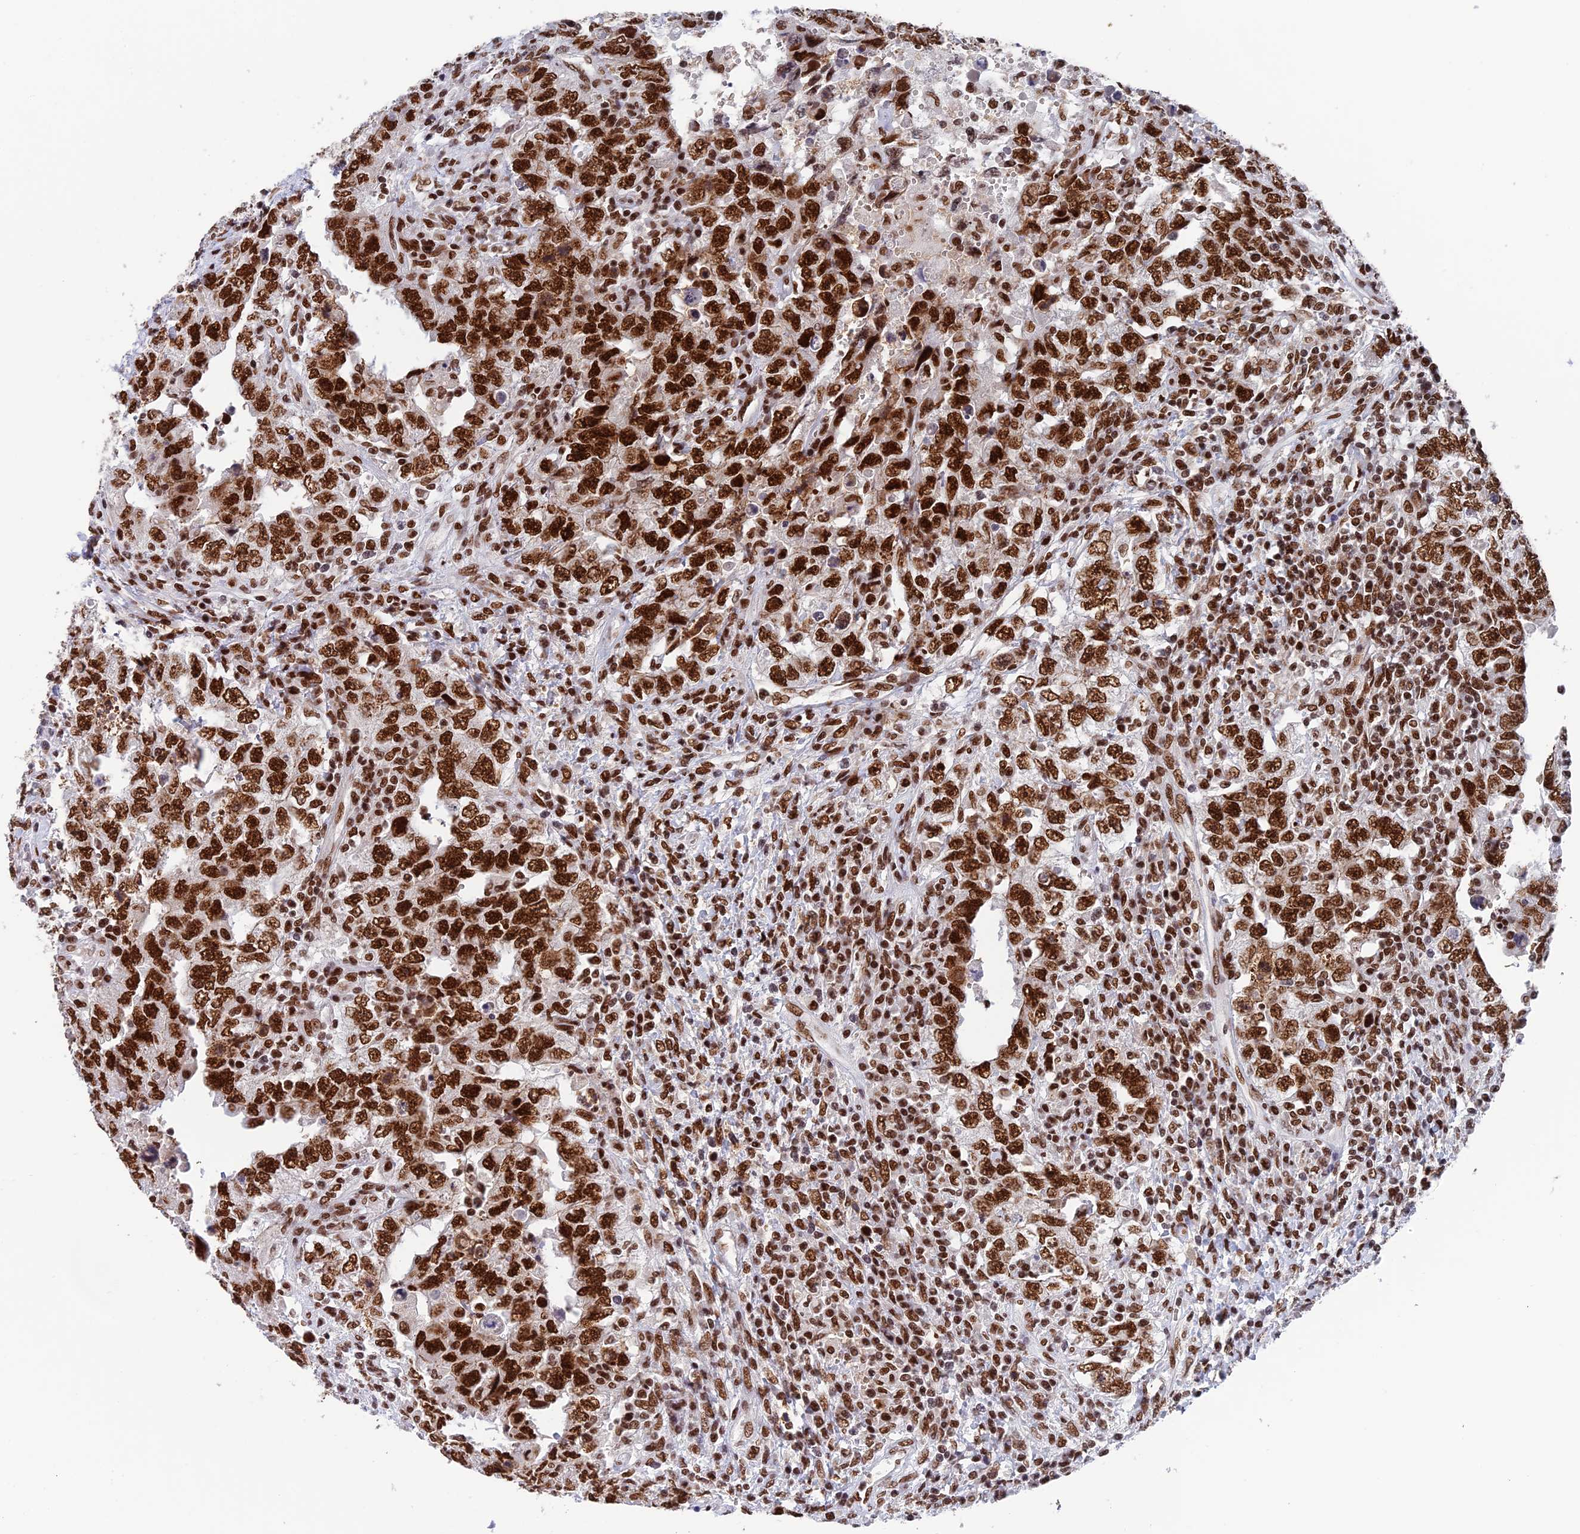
{"staining": {"intensity": "strong", "quantity": ">75%", "location": "nuclear"}, "tissue": "testis cancer", "cell_type": "Tumor cells", "image_type": "cancer", "snomed": [{"axis": "morphology", "description": "Carcinoma, Embryonal, NOS"}, {"axis": "topography", "description": "Testis"}], "caption": "The micrograph shows staining of testis cancer, revealing strong nuclear protein positivity (brown color) within tumor cells.", "gene": "EEF1AKMT3", "patient": {"sex": "male", "age": 26}}